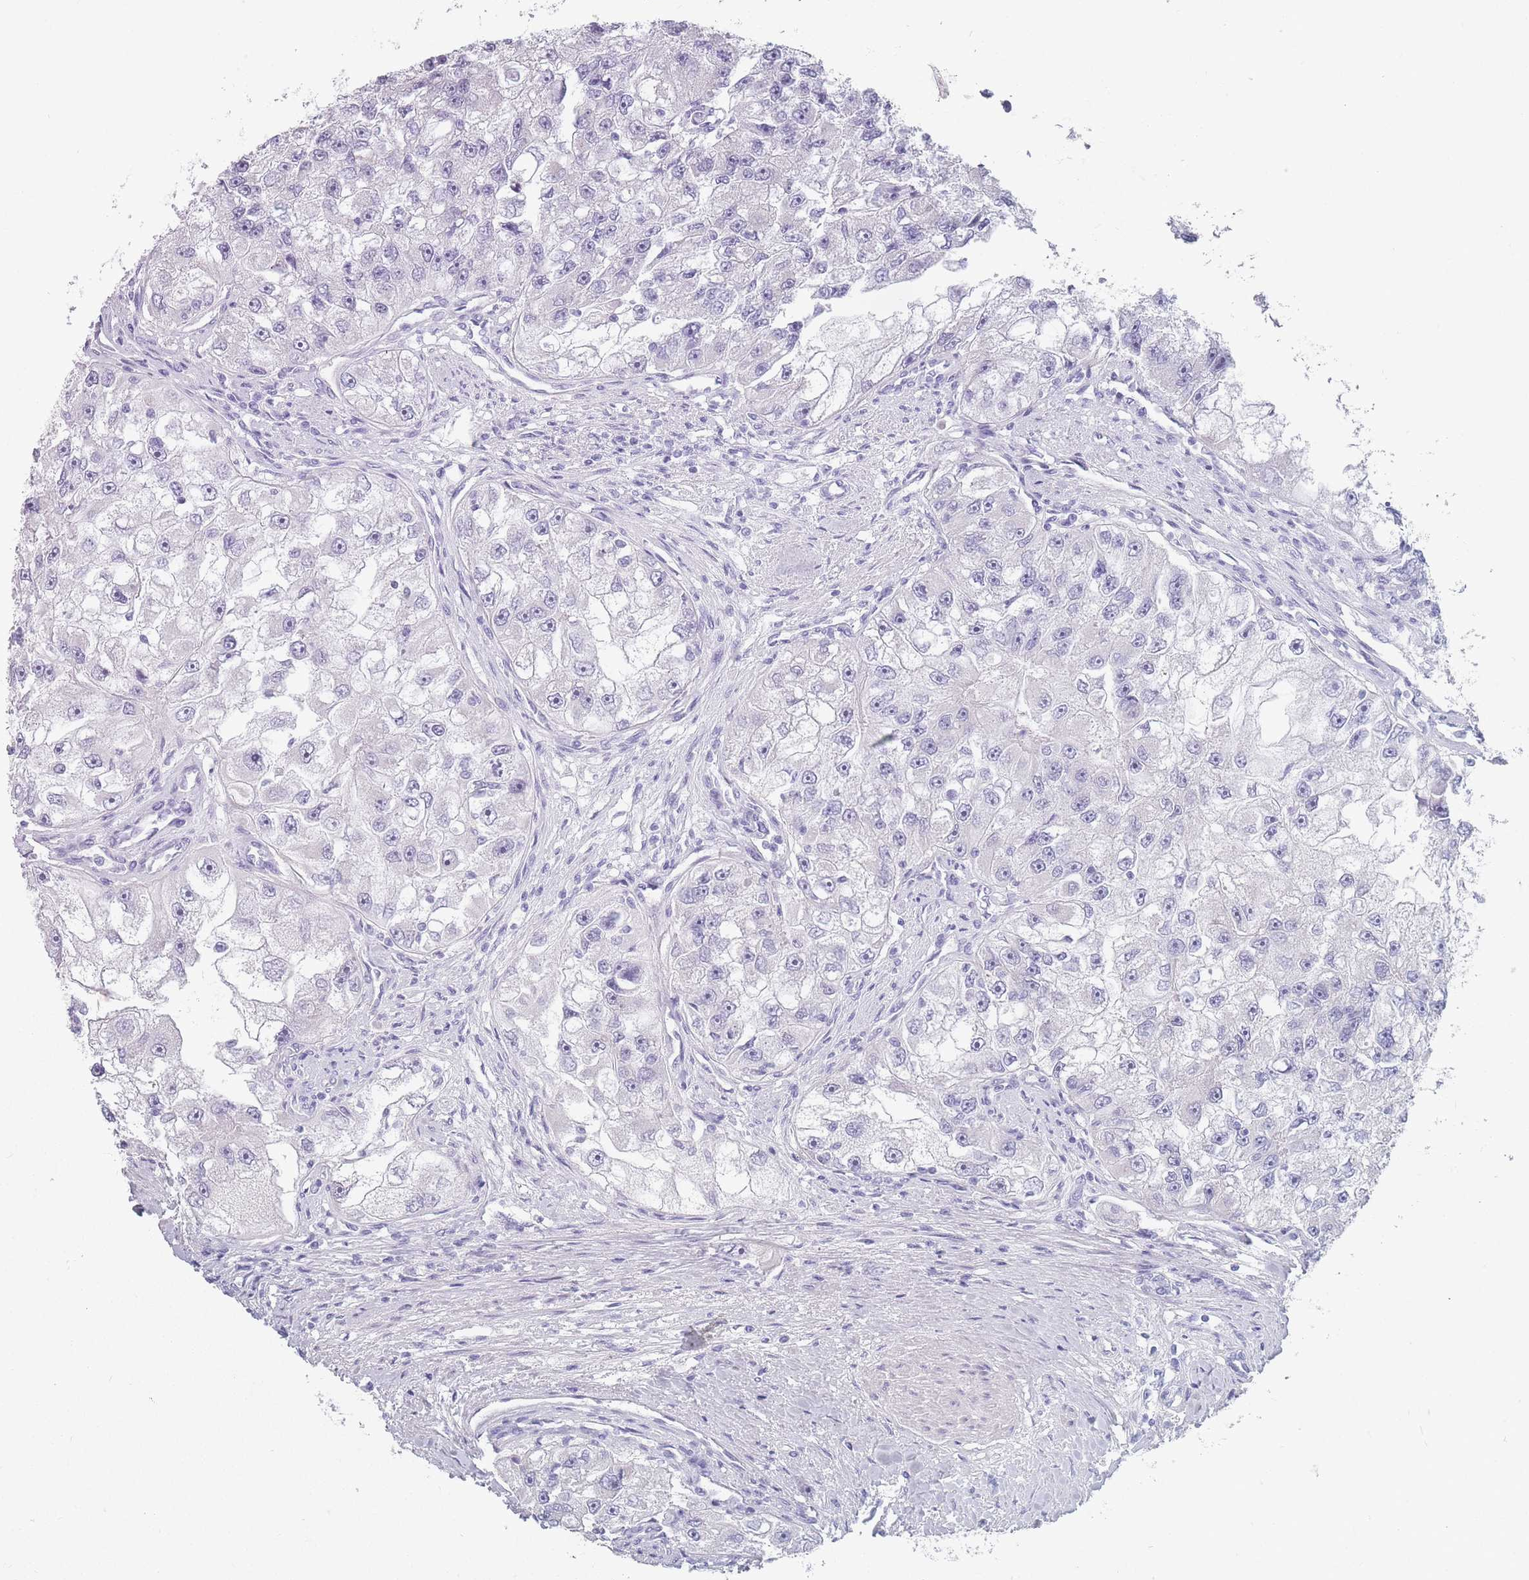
{"staining": {"intensity": "negative", "quantity": "none", "location": "none"}, "tissue": "renal cancer", "cell_type": "Tumor cells", "image_type": "cancer", "snomed": [{"axis": "morphology", "description": "Adenocarcinoma, NOS"}, {"axis": "topography", "description": "Kidney"}], "caption": "A high-resolution image shows immunohistochemistry staining of renal cancer, which displays no significant expression in tumor cells.", "gene": "CCNO", "patient": {"sex": "male", "age": 63}}